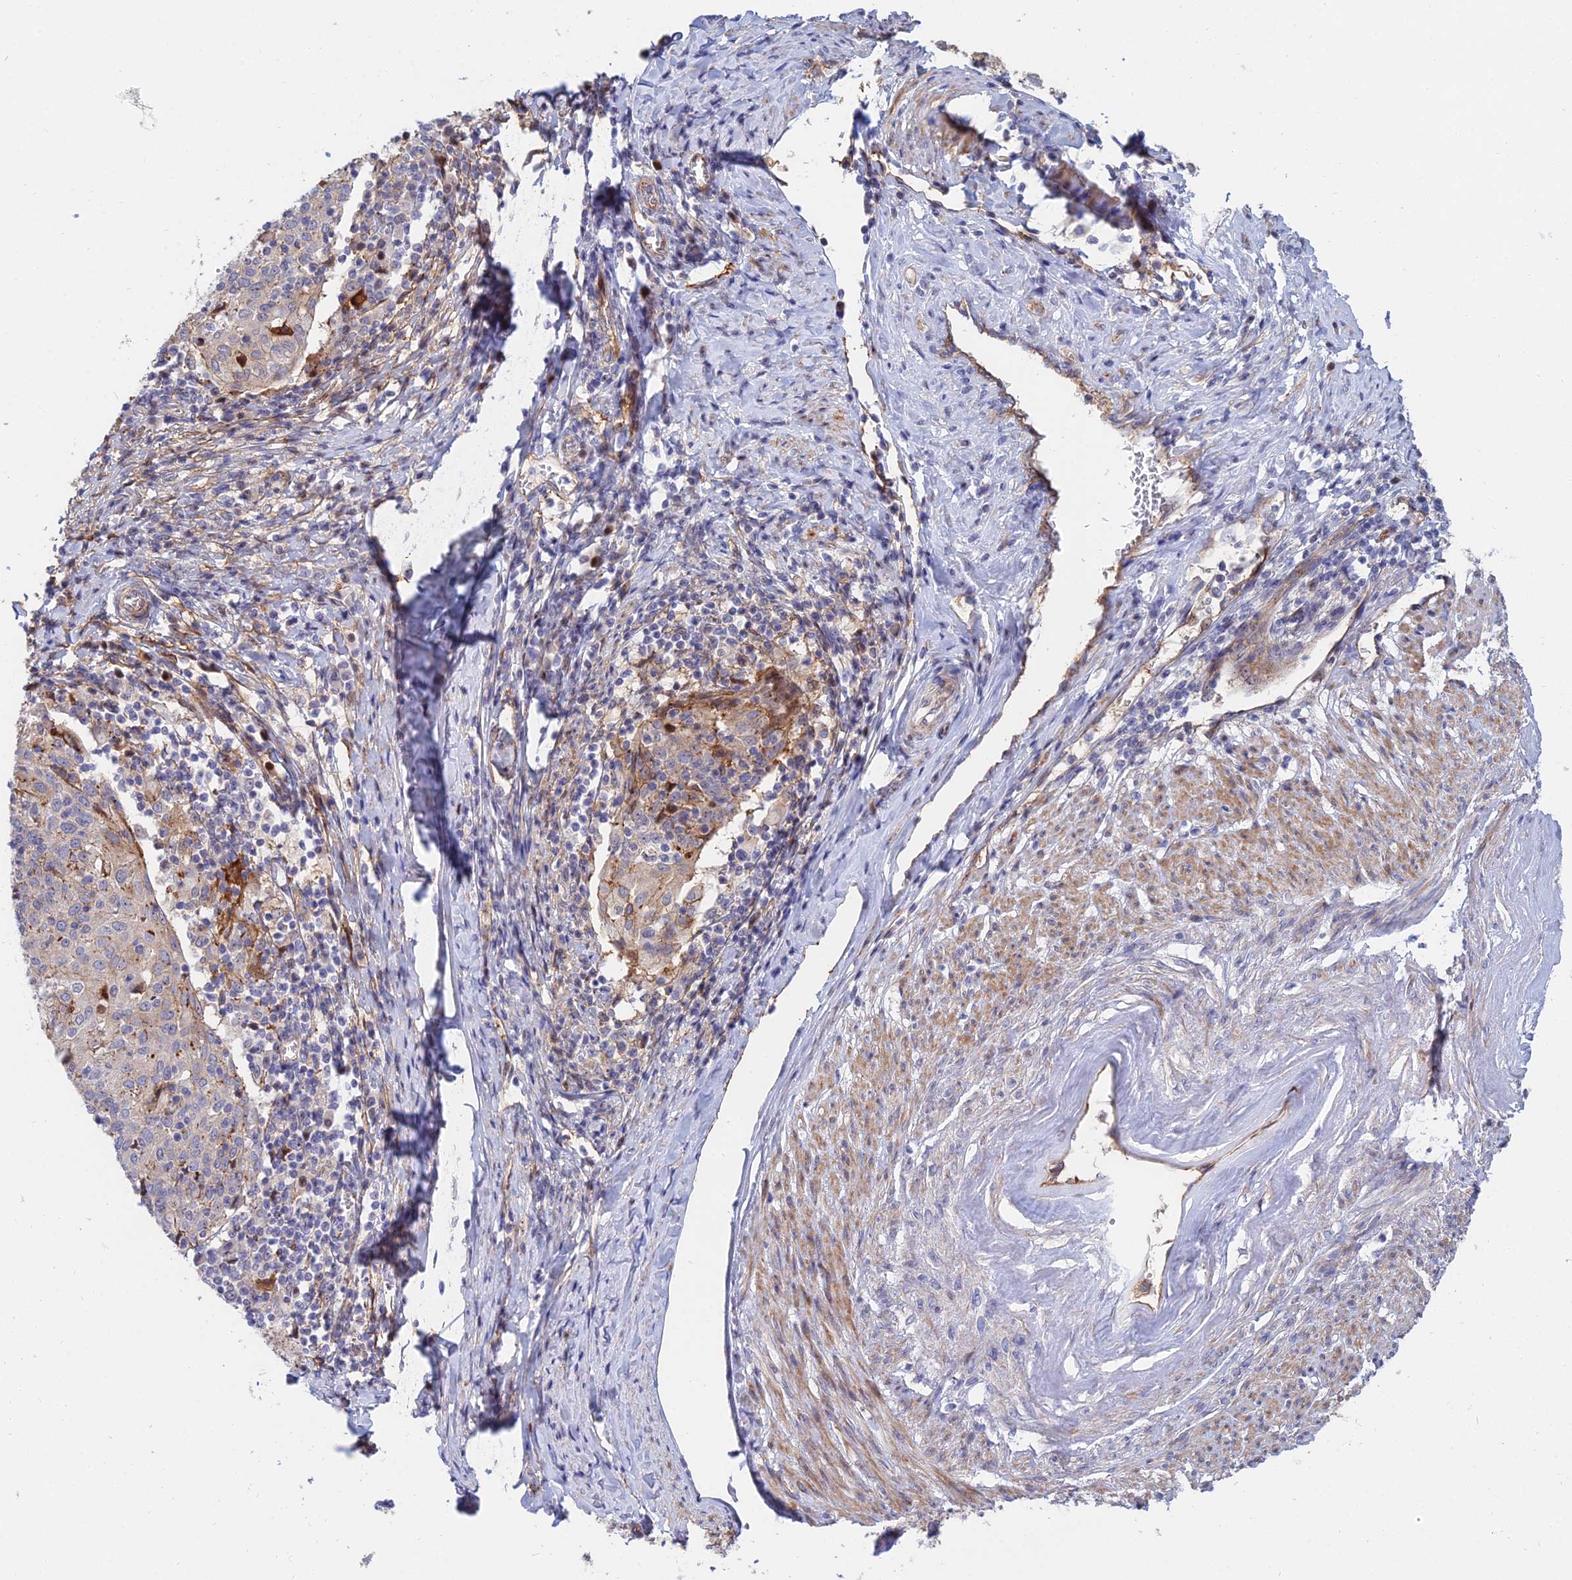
{"staining": {"intensity": "moderate", "quantity": "<25%", "location": "cytoplasmic/membranous"}, "tissue": "cervical cancer", "cell_type": "Tumor cells", "image_type": "cancer", "snomed": [{"axis": "morphology", "description": "Squamous cell carcinoma, NOS"}, {"axis": "topography", "description": "Cervix"}], "caption": "The histopathology image shows staining of cervical squamous cell carcinoma, revealing moderate cytoplasmic/membranous protein staining (brown color) within tumor cells.", "gene": "TRIM43B", "patient": {"sex": "female", "age": 52}}